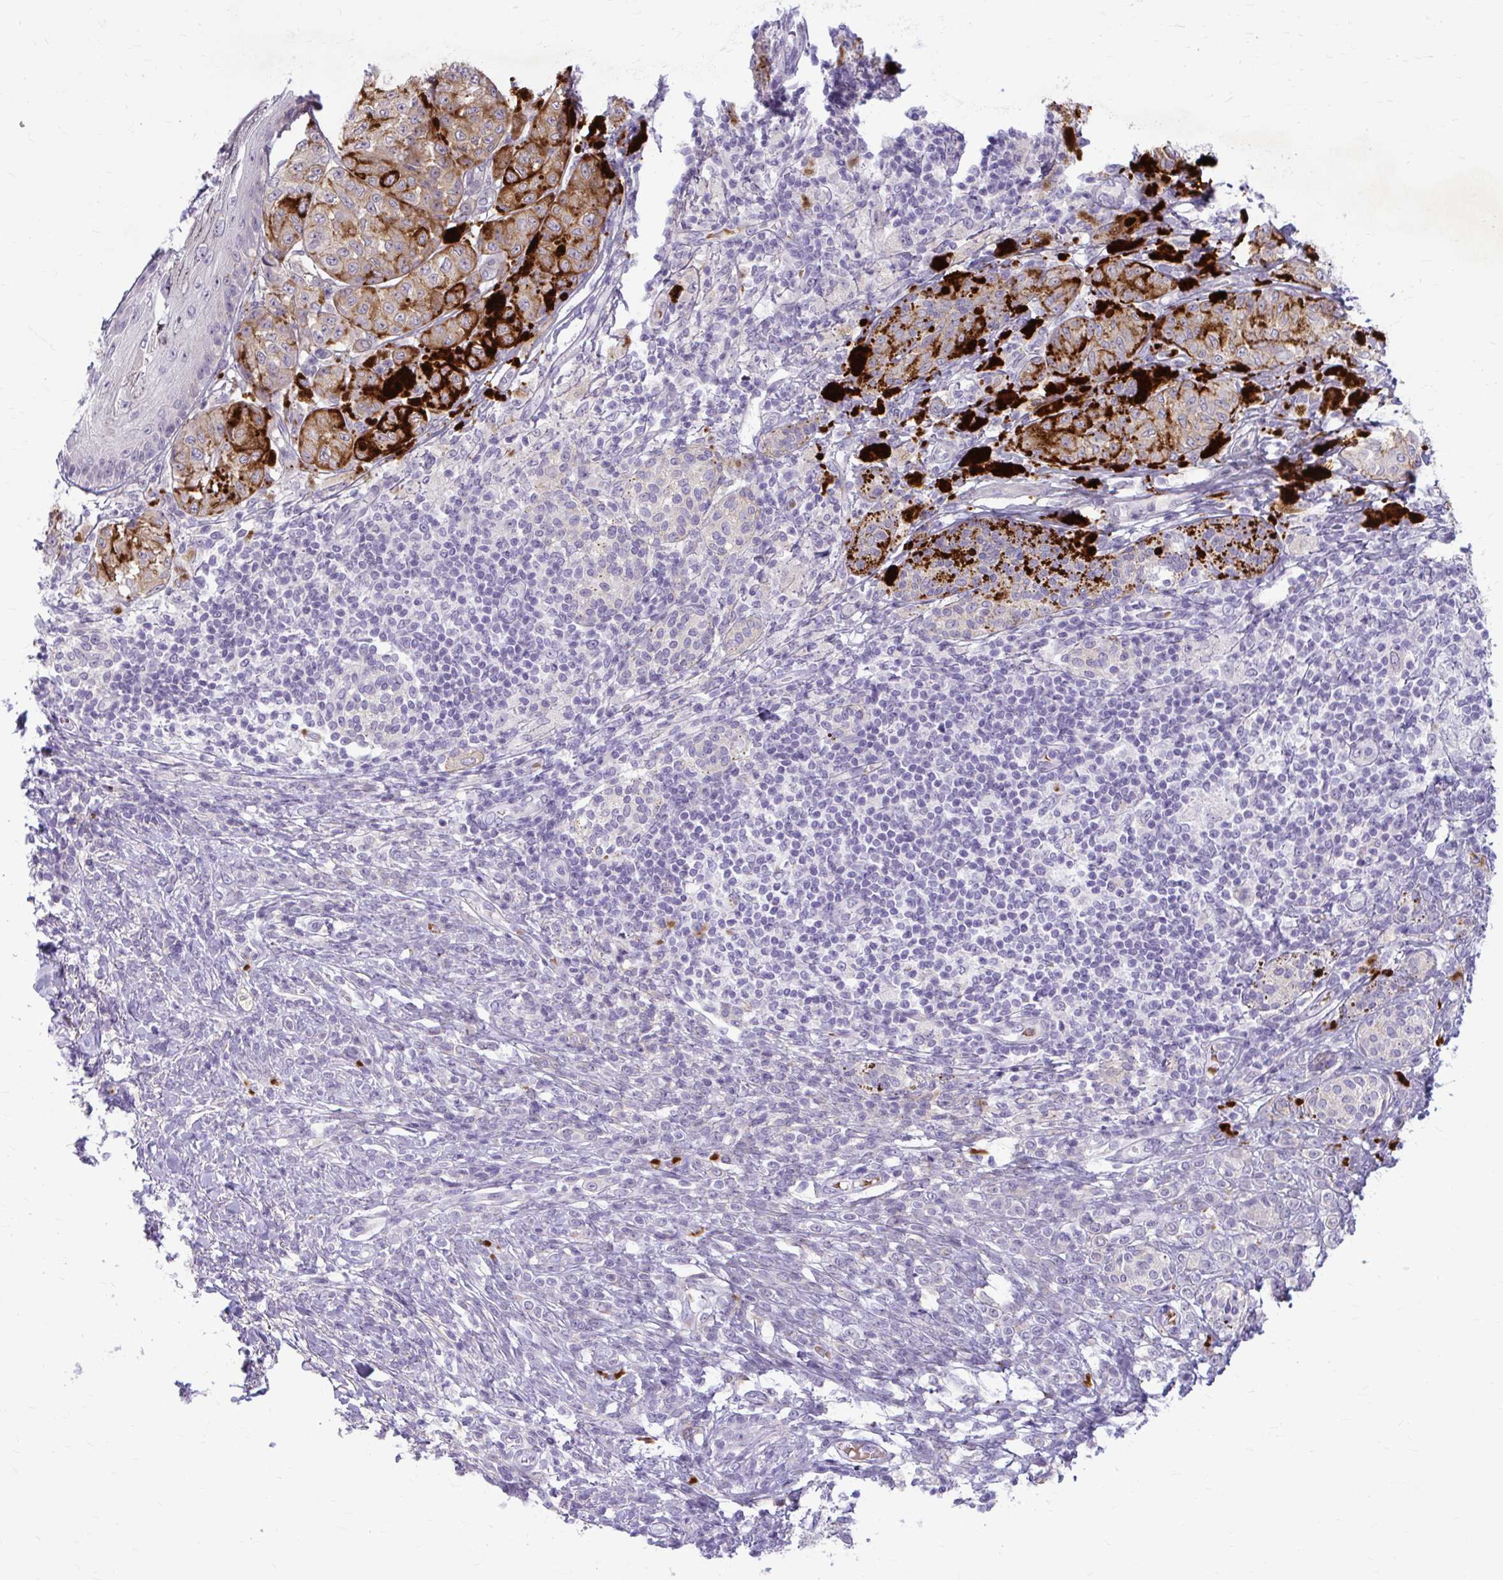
{"staining": {"intensity": "negative", "quantity": "none", "location": "none"}, "tissue": "melanoma", "cell_type": "Tumor cells", "image_type": "cancer", "snomed": [{"axis": "morphology", "description": "Malignant melanoma, NOS"}, {"axis": "topography", "description": "Skin"}], "caption": "Tumor cells are negative for brown protein staining in malignant melanoma.", "gene": "CHIA", "patient": {"sex": "male", "age": 42}}